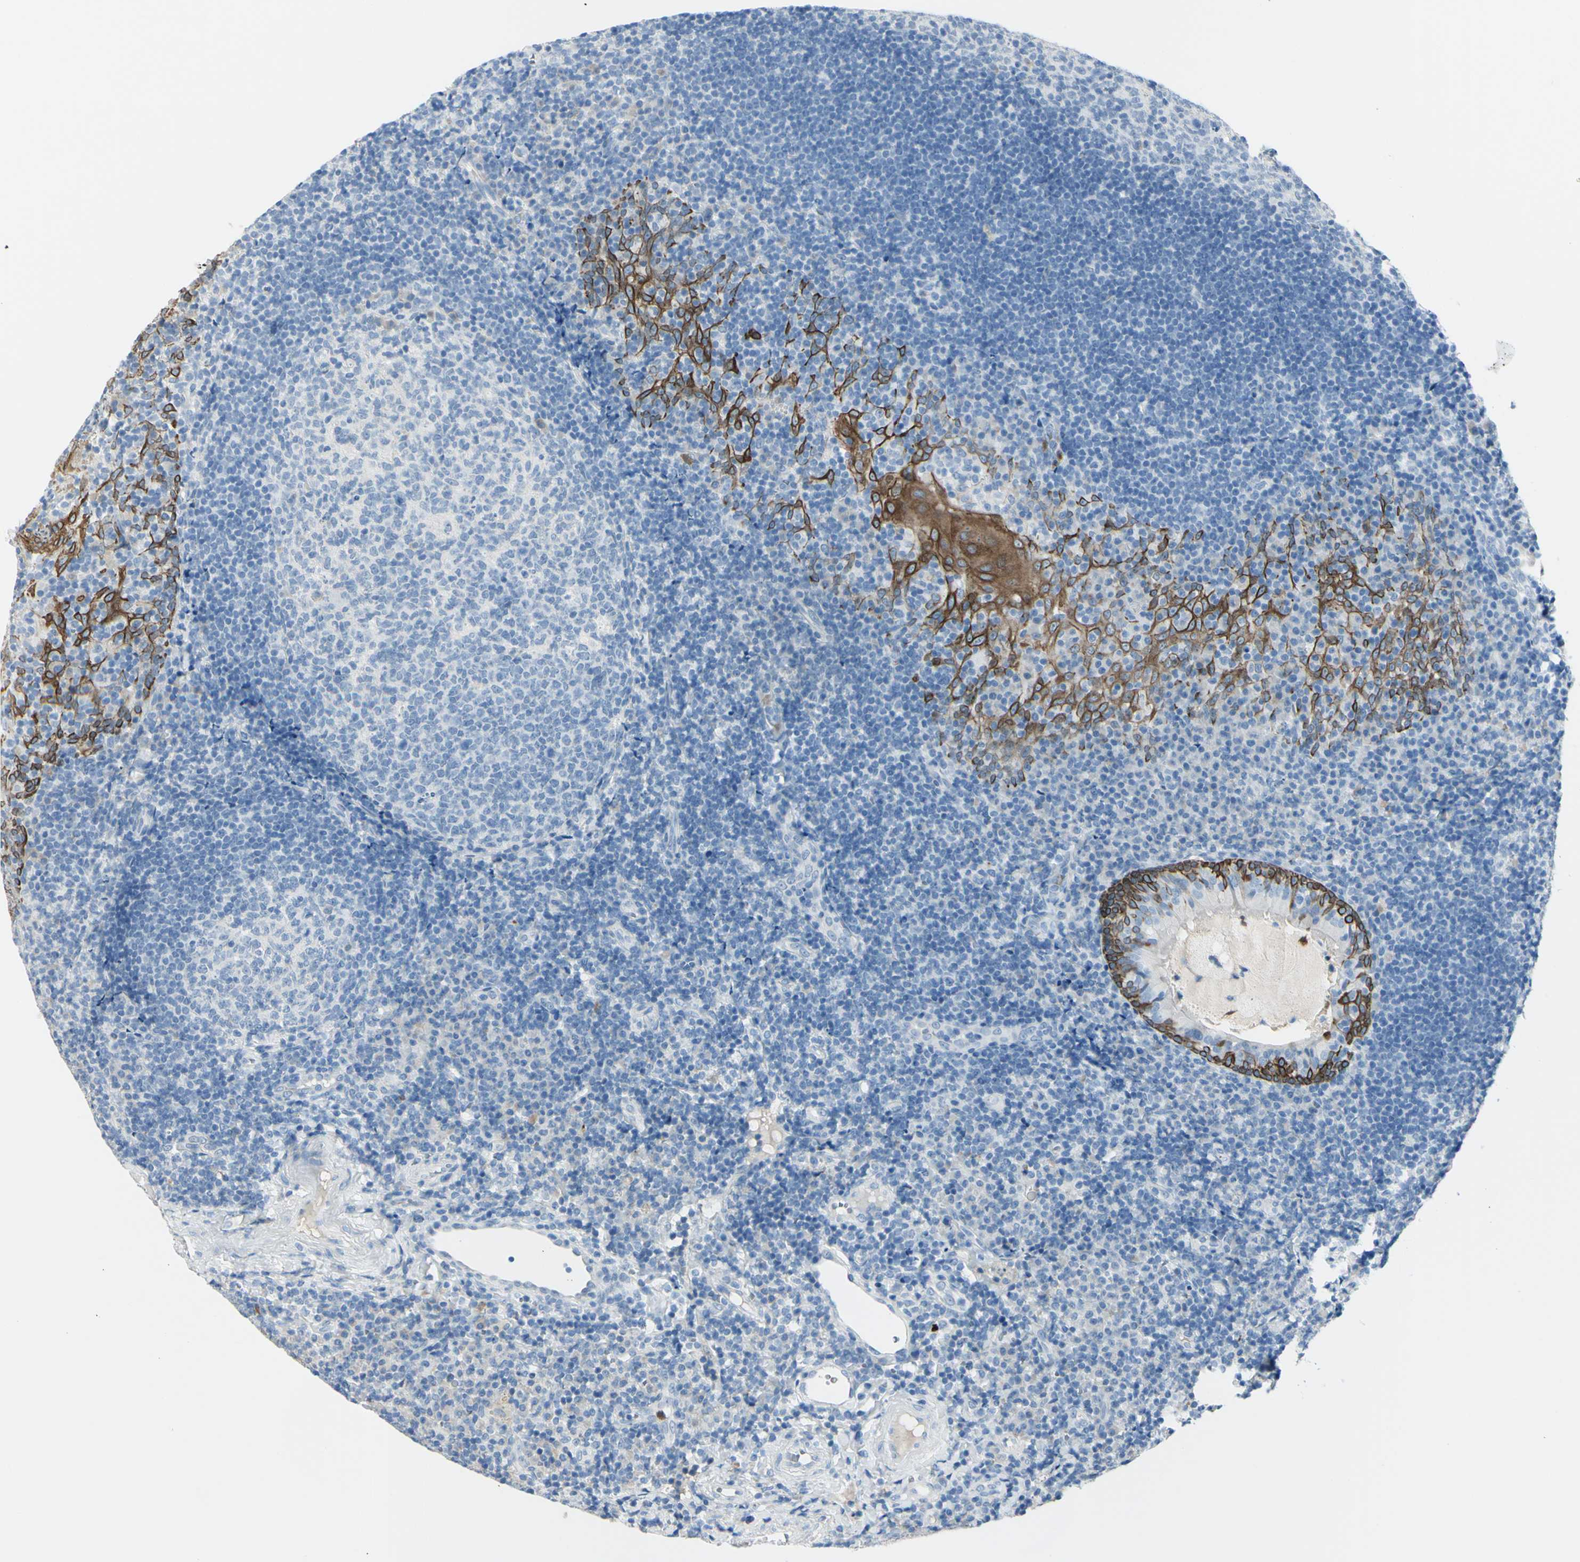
{"staining": {"intensity": "negative", "quantity": "none", "location": "none"}, "tissue": "tonsil", "cell_type": "Germinal center cells", "image_type": "normal", "snomed": [{"axis": "morphology", "description": "Normal tissue, NOS"}, {"axis": "topography", "description": "Tonsil"}], "caption": "This is an immunohistochemistry image of benign human tonsil. There is no expression in germinal center cells.", "gene": "ZNF557", "patient": {"sex": "female", "age": 40}}